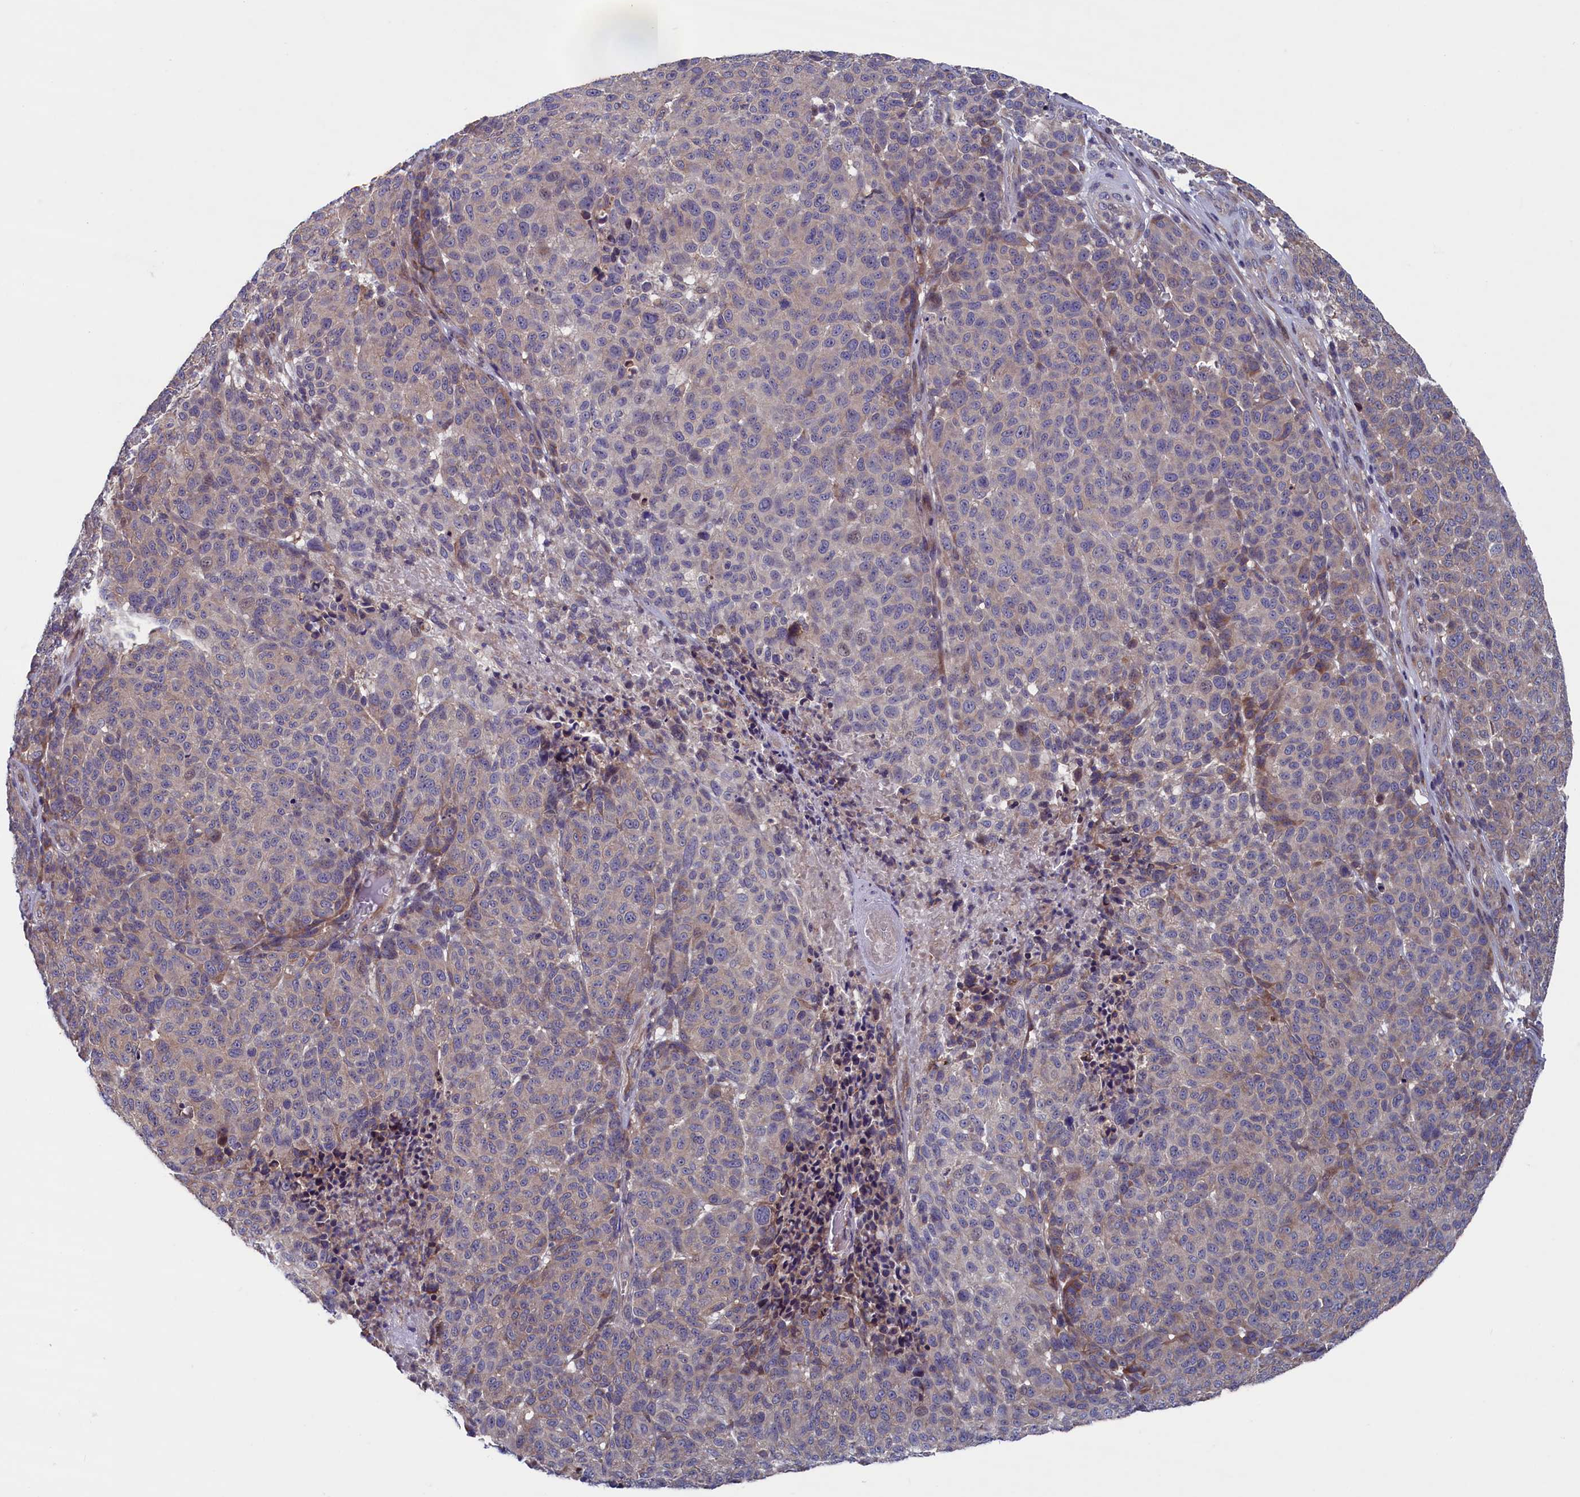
{"staining": {"intensity": "weak", "quantity": "25%-75%", "location": "cytoplasmic/membranous"}, "tissue": "melanoma", "cell_type": "Tumor cells", "image_type": "cancer", "snomed": [{"axis": "morphology", "description": "Malignant melanoma, NOS"}, {"axis": "topography", "description": "Skin"}], "caption": "Melanoma stained for a protein (brown) exhibits weak cytoplasmic/membranous positive positivity in about 25%-75% of tumor cells.", "gene": "SPATA13", "patient": {"sex": "male", "age": 49}}